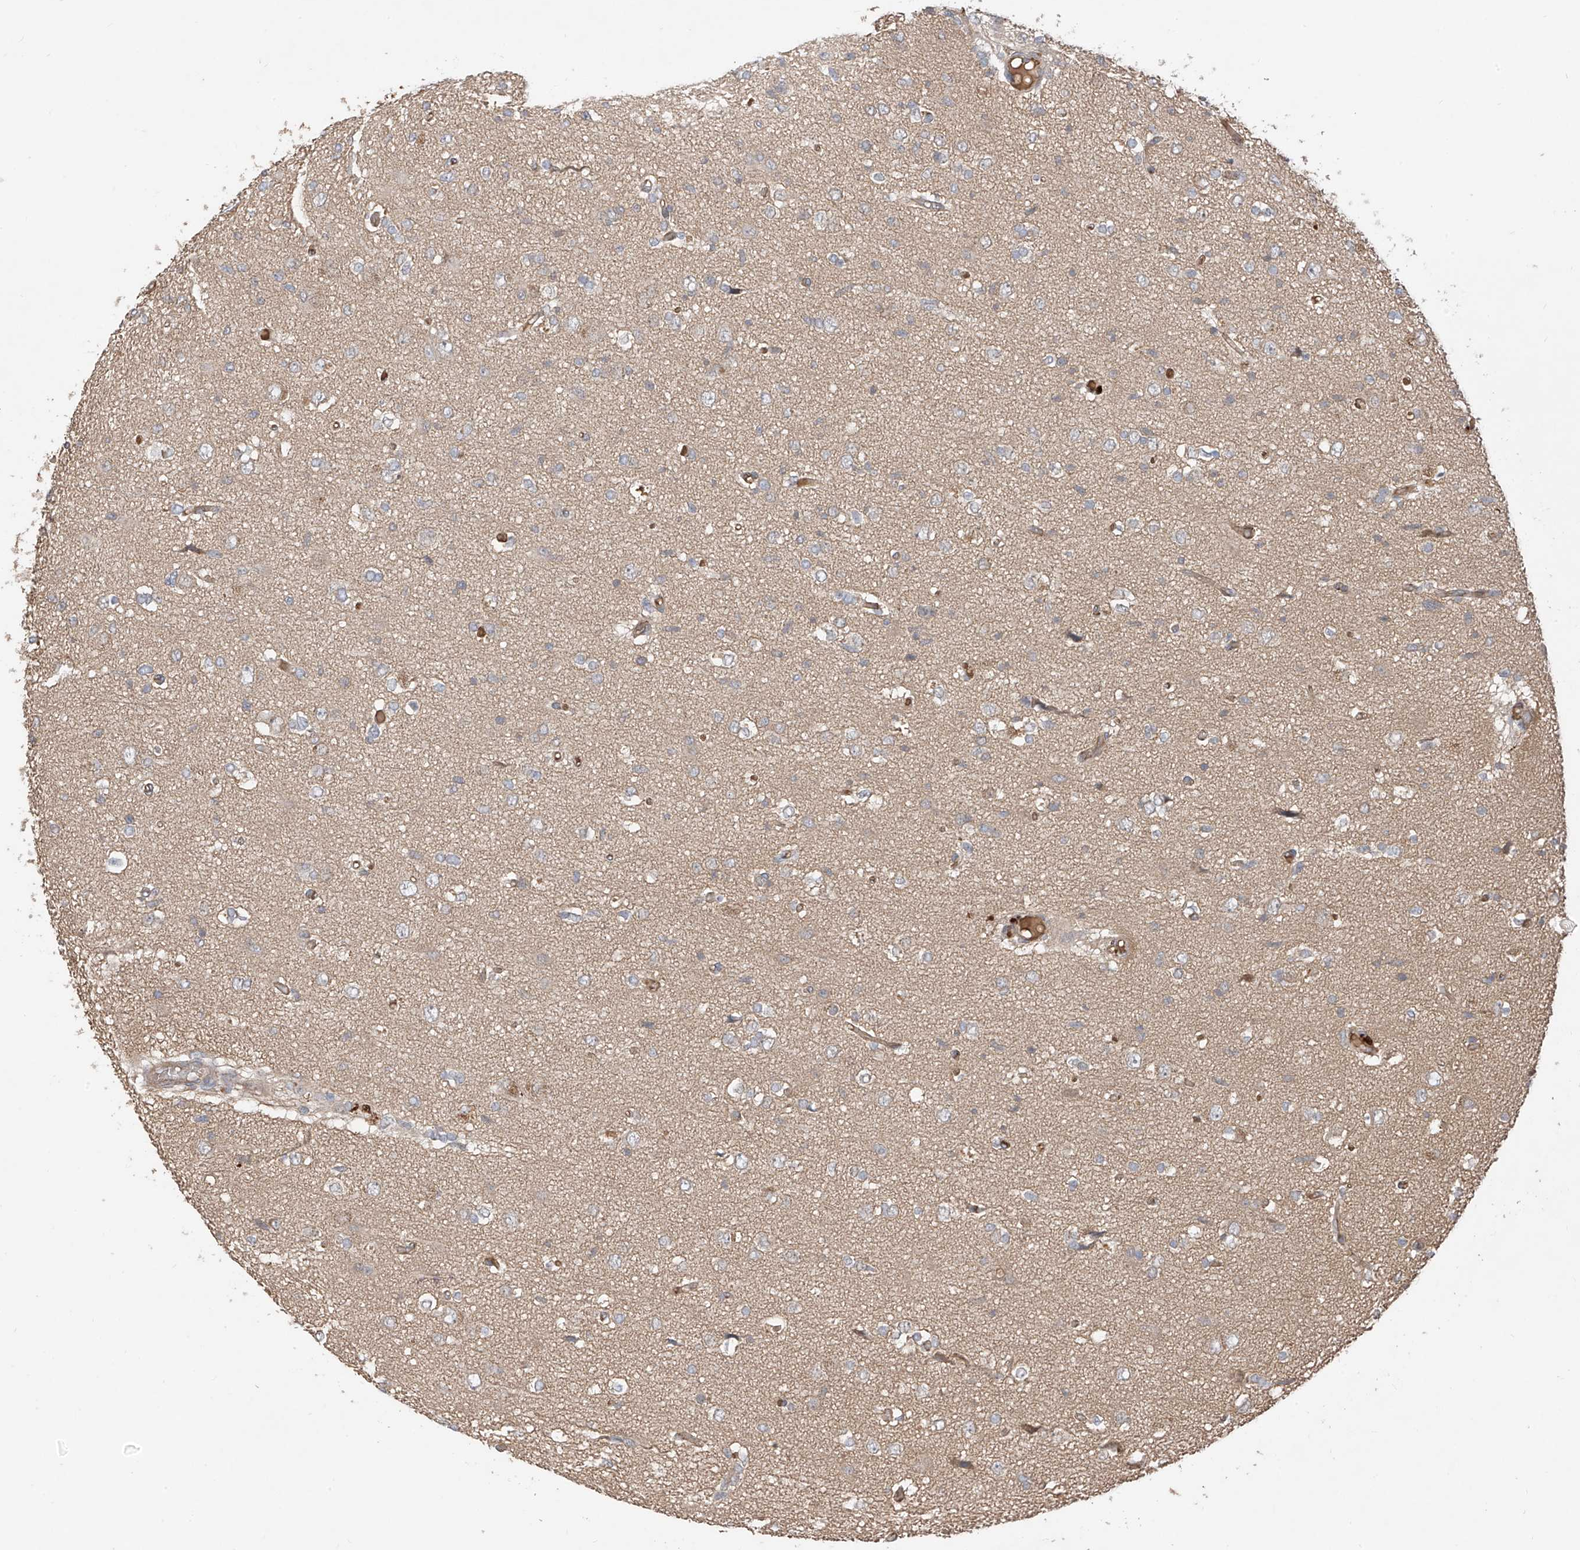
{"staining": {"intensity": "negative", "quantity": "none", "location": "none"}, "tissue": "glioma", "cell_type": "Tumor cells", "image_type": "cancer", "snomed": [{"axis": "morphology", "description": "Glioma, malignant, High grade"}, {"axis": "topography", "description": "Brain"}], "caption": "This is a micrograph of immunohistochemistry (IHC) staining of glioma, which shows no expression in tumor cells.", "gene": "CACNA2D4", "patient": {"sex": "female", "age": 59}}